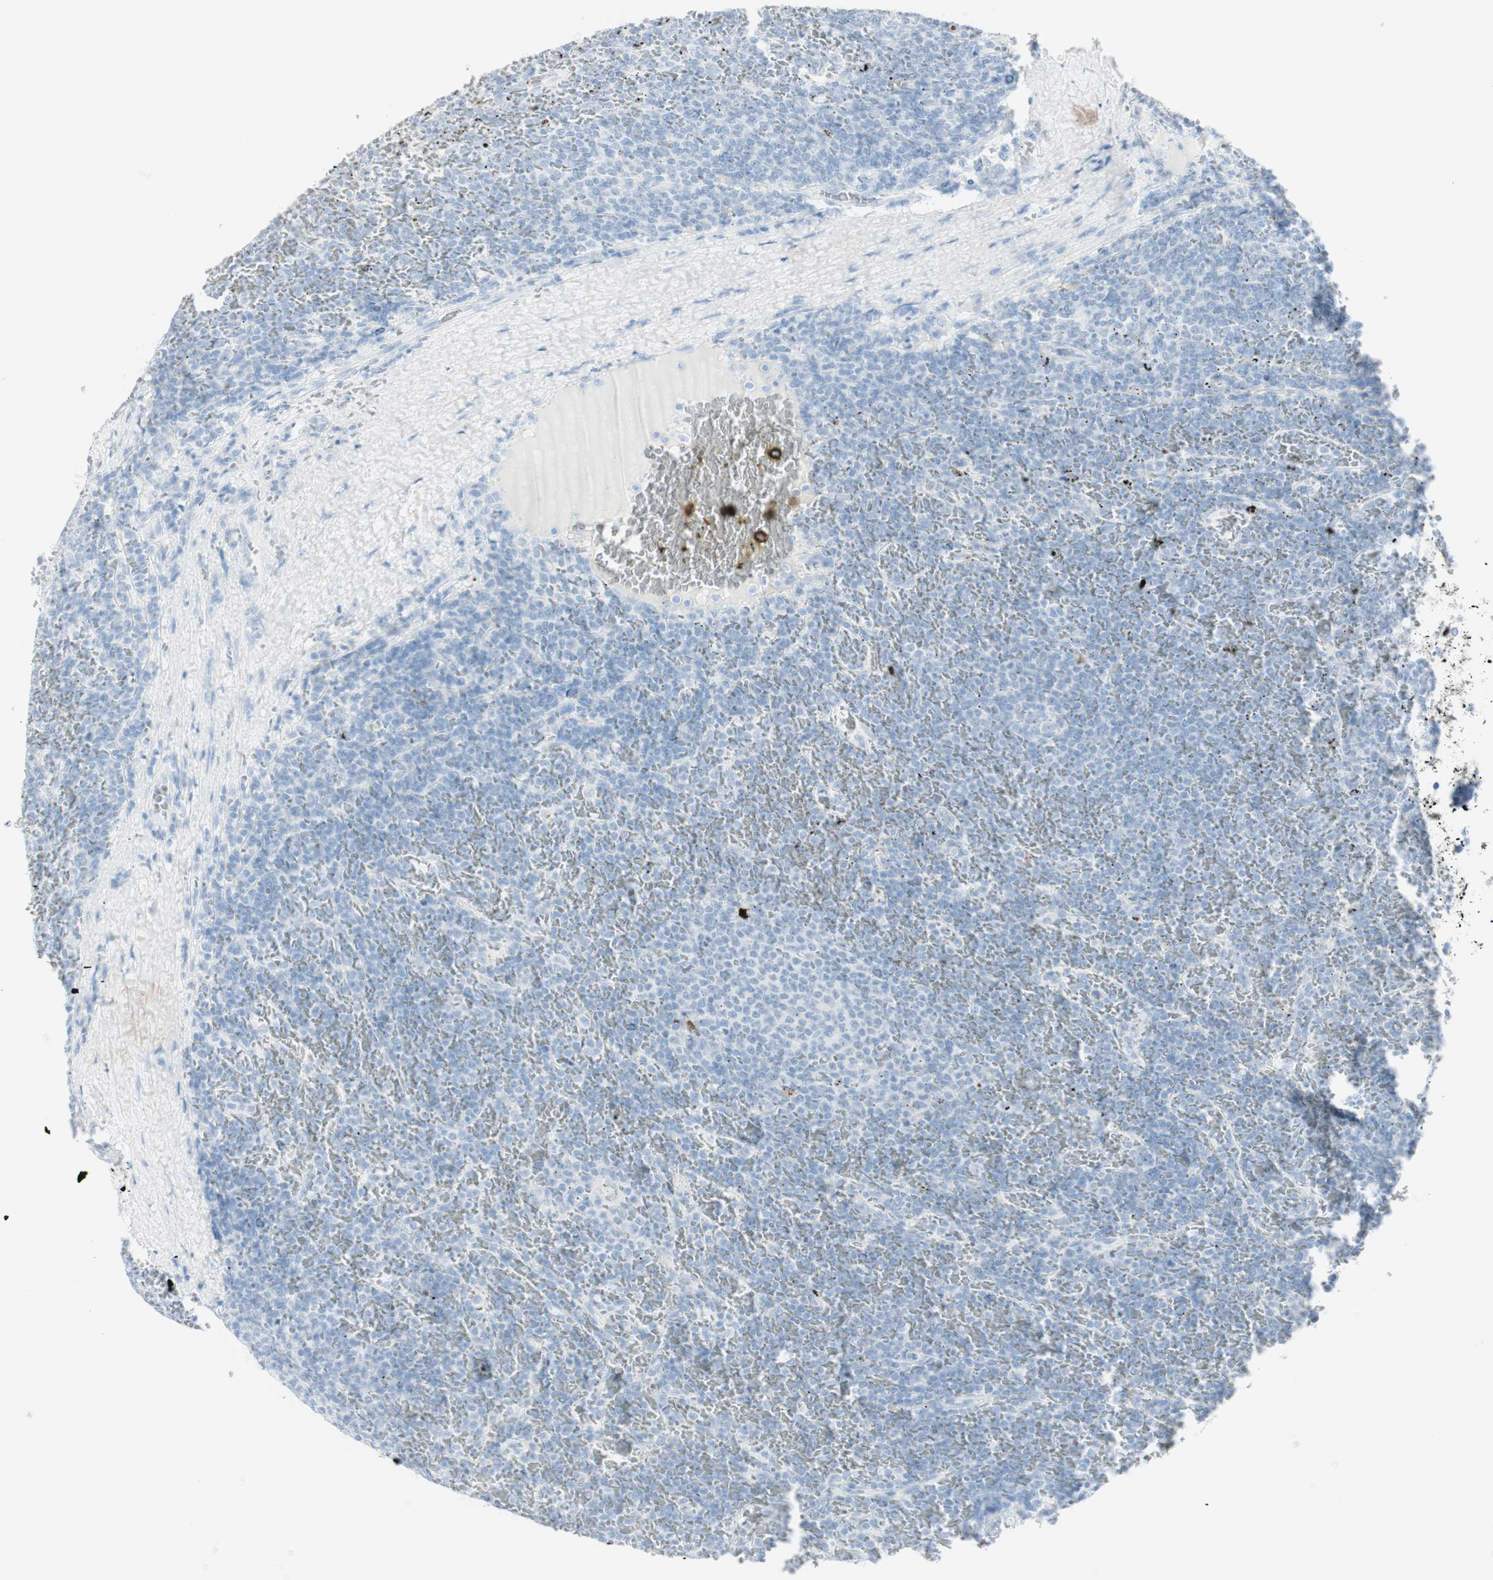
{"staining": {"intensity": "negative", "quantity": "none", "location": "none"}, "tissue": "lymphoma", "cell_type": "Tumor cells", "image_type": "cancer", "snomed": [{"axis": "morphology", "description": "Malignant lymphoma, non-Hodgkin's type, Low grade"}, {"axis": "topography", "description": "Spleen"}], "caption": "A high-resolution micrograph shows immunohistochemistry staining of low-grade malignant lymphoma, non-Hodgkin's type, which displays no significant staining in tumor cells.", "gene": "NAPSA", "patient": {"sex": "female", "age": 77}}